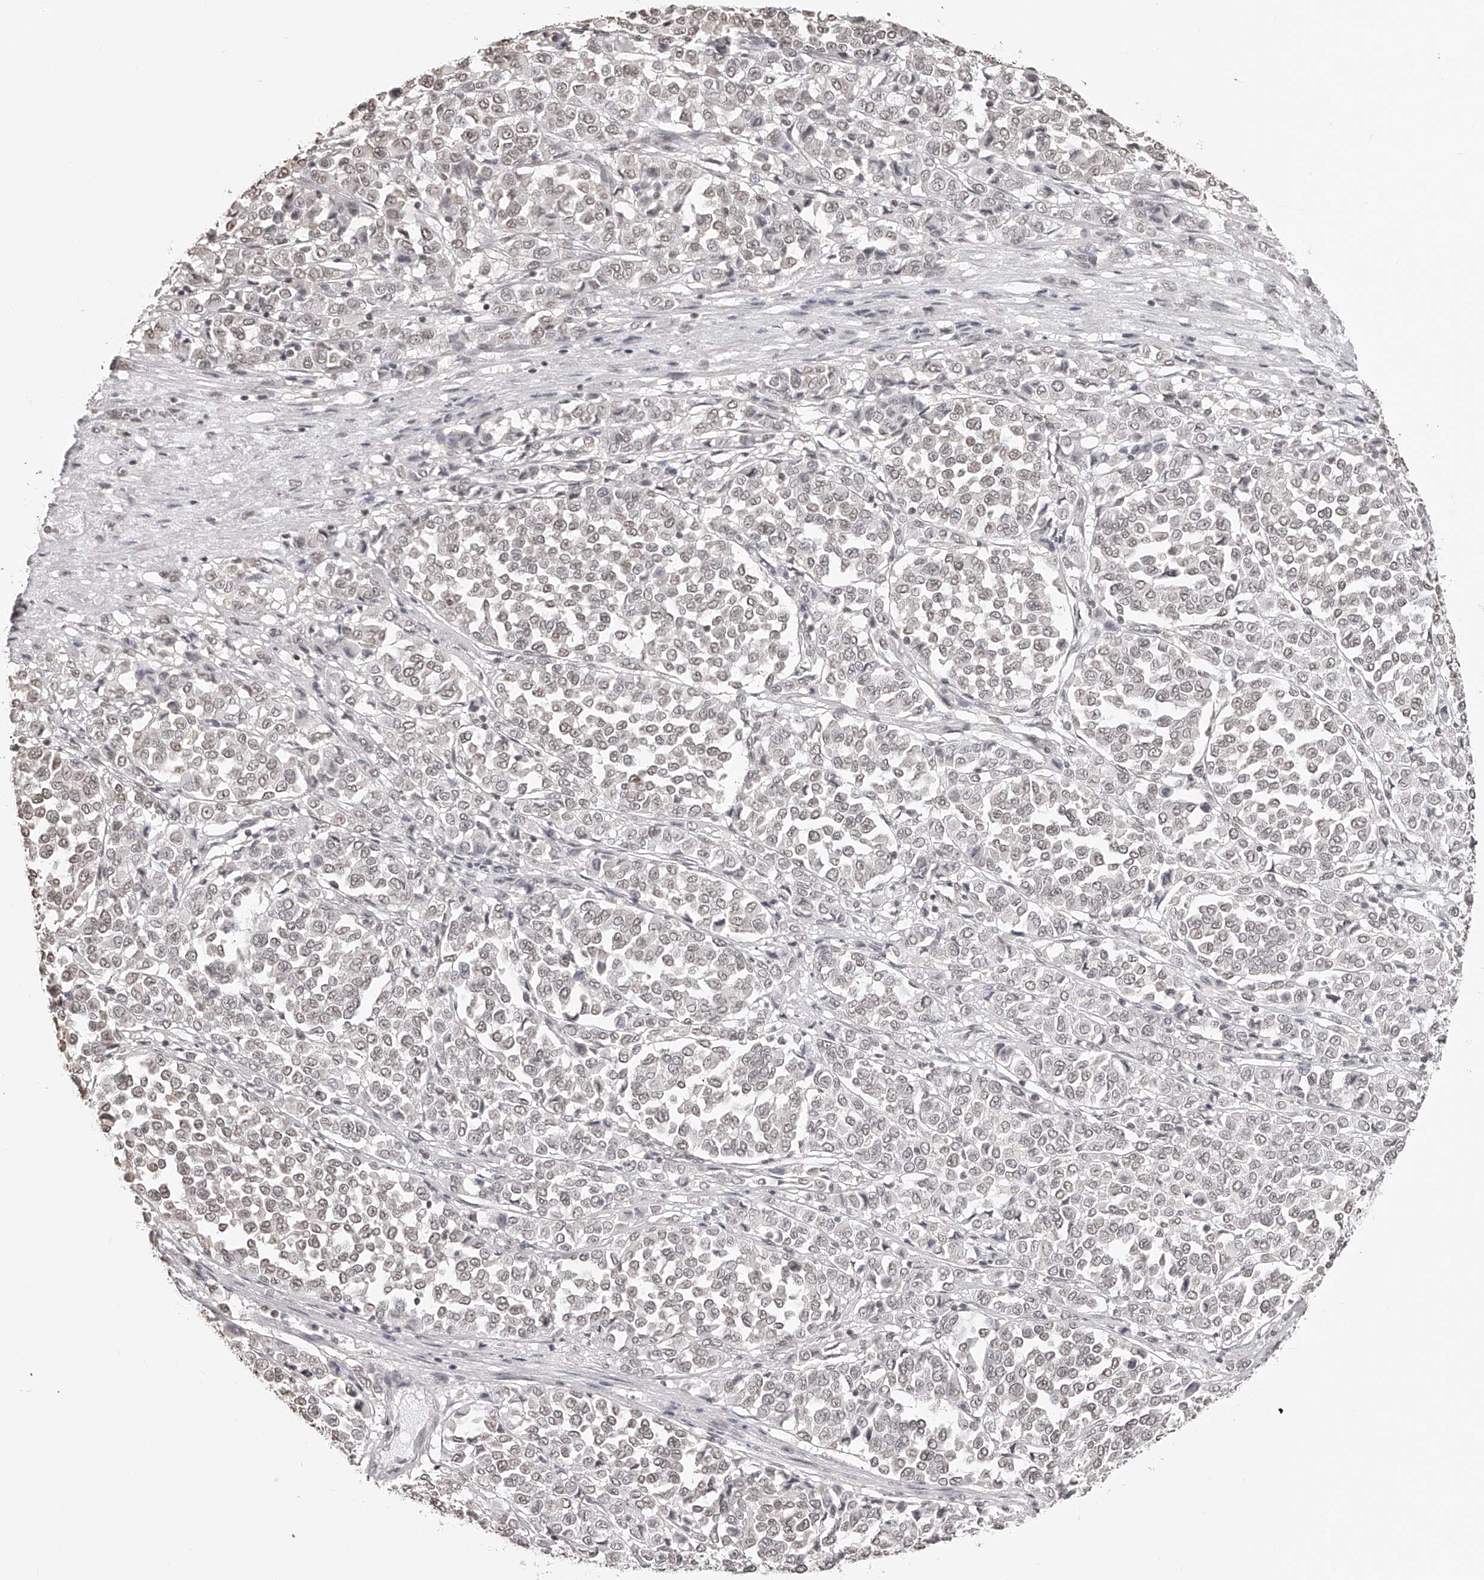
{"staining": {"intensity": "weak", "quantity": ">75%", "location": "nuclear"}, "tissue": "melanoma", "cell_type": "Tumor cells", "image_type": "cancer", "snomed": [{"axis": "morphology", "description": "Malignant melanoma, Metastatic site"}, {"axis": "topography", "description": "Pancreas"}], "caption": "This is an image of immunohistochemistry staining of melanoma, which shows weak expression in the nuclear of tumor cells.", "gene": "ZNF503", "patient": {"sex": "female", "age": 30}}